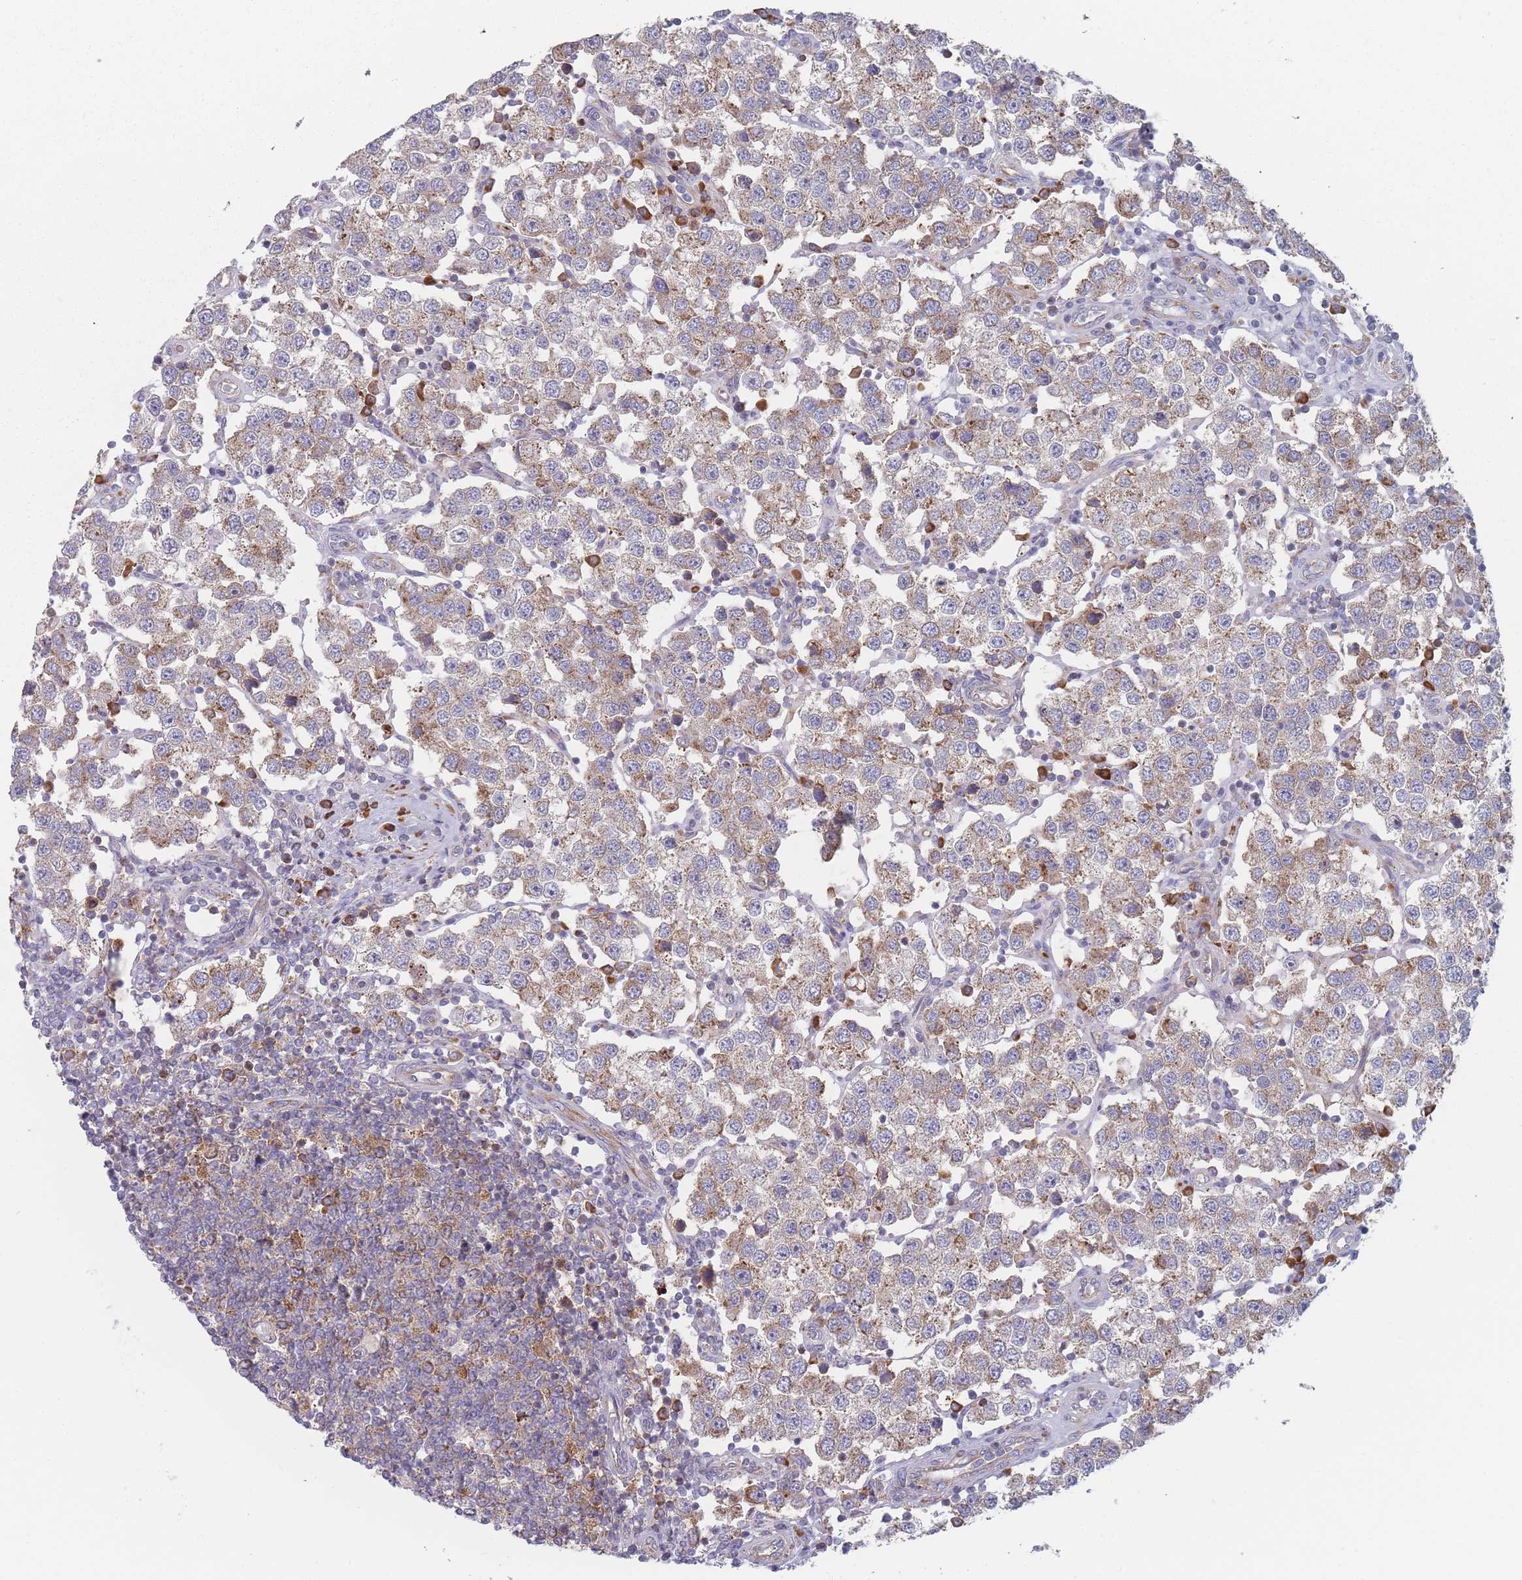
{"staining": {"intensity": "moderate", "quantity": "<25%", "location": "cytoplasmic/membranous"}, "tissue": "testis cancer", "cell_type": "Tumor cells", "image_type": "cancer", "snomed": [{"axis": "morphology", "description": "Seminoma, NOS"}, {"axis": "topography", "description": "Testis"}], "caption": "This micrograph displays IHC staining of testis cancer (seminoma), with low moderate cytoplasmic/membranous staining in about <25% of tumor cells.", "gene": "CACNG5", "patient": {"sex": "male", "age": 37}}